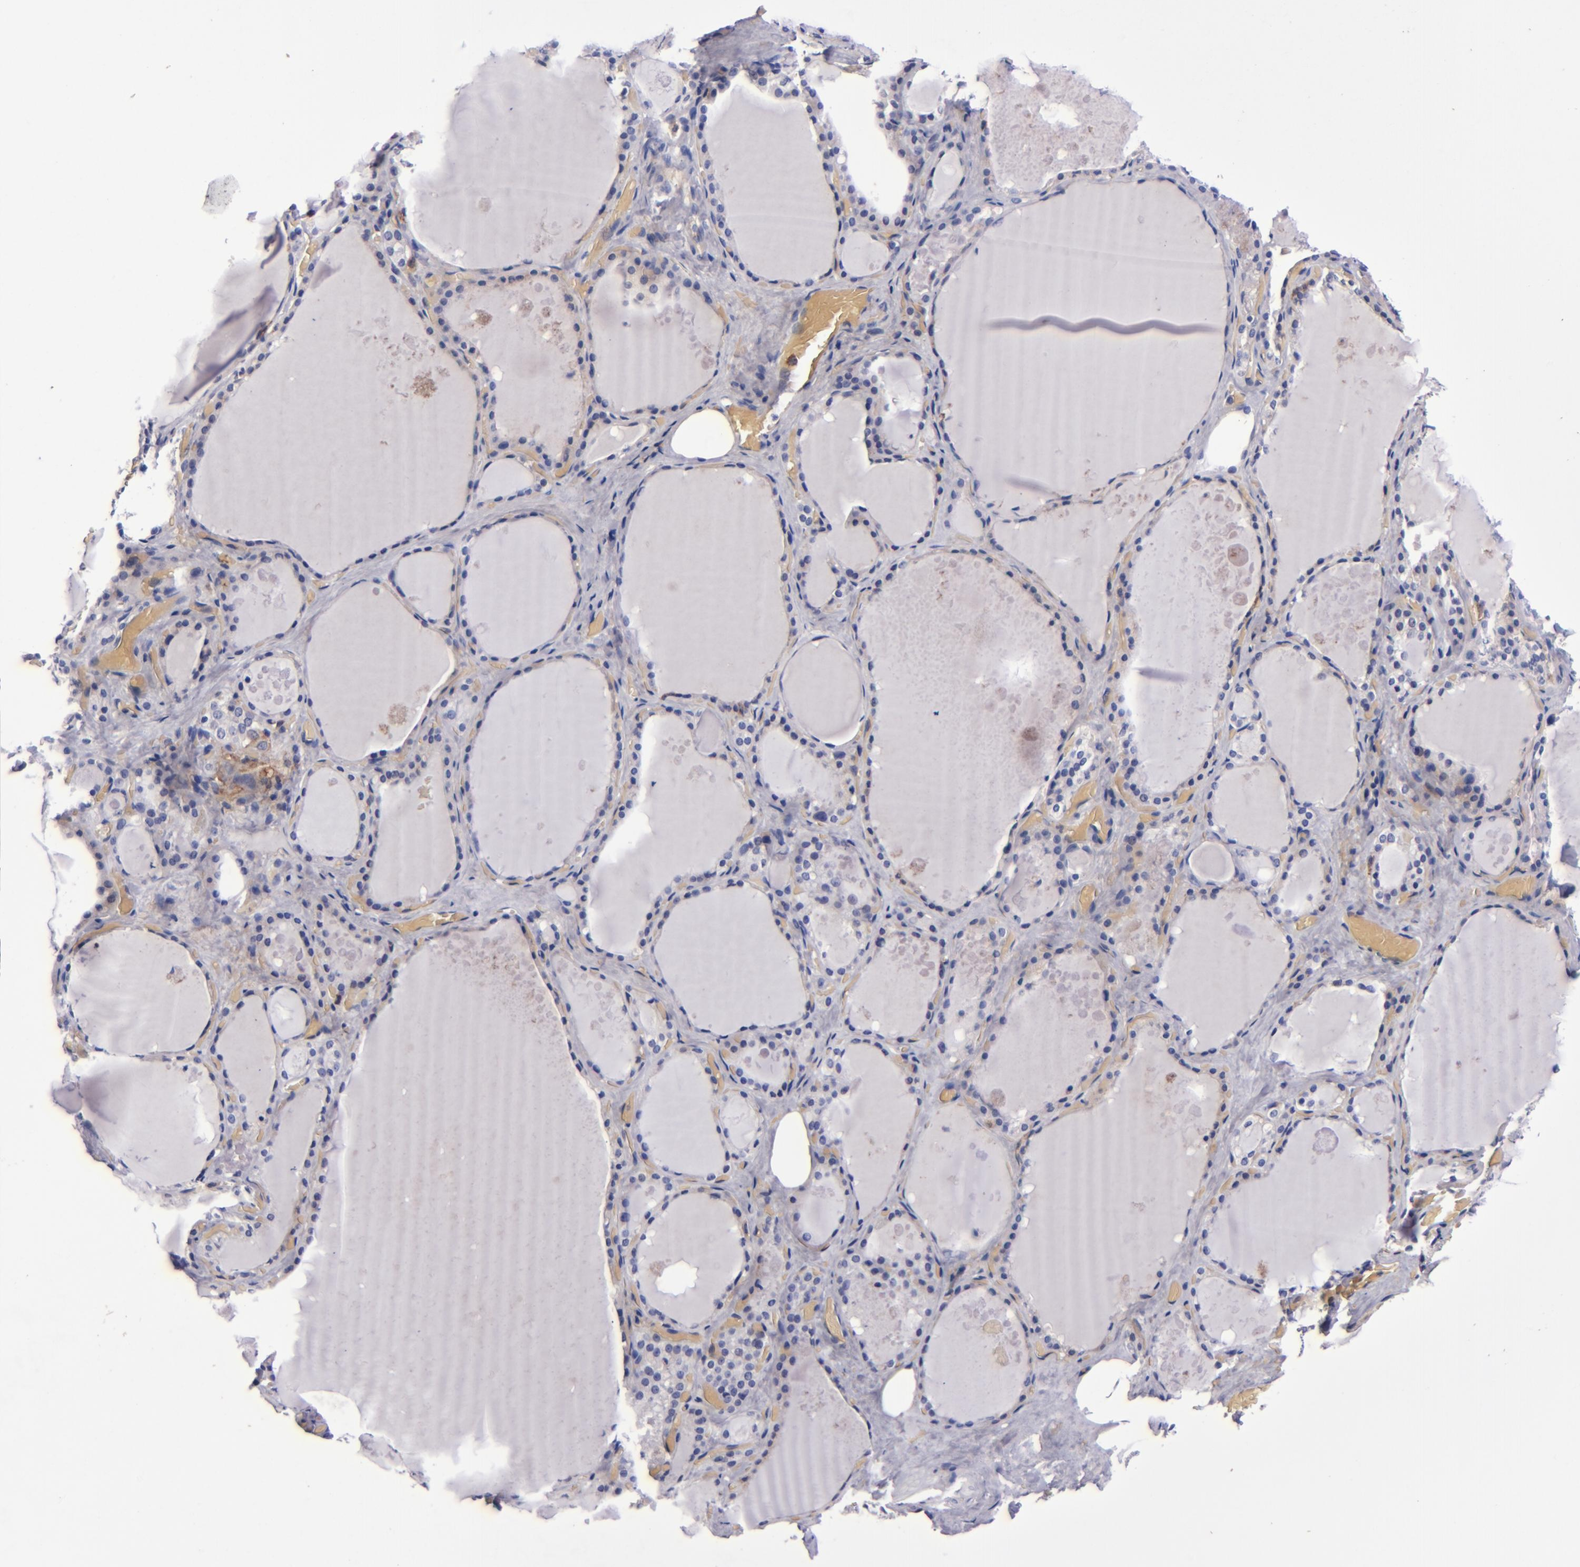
{"staining": {"intensity": "negative", "quantity": "none", "location": "none"}, "tissue": "thyroid gland", "cell_type": "Glandular cells", "image_type": "normal", "snomed": [{"axis": "morphology", "description": "Normal tissue, NOS"}, {"axis": "topography", "description": "Thyroid gland"}], "caption": "Immunohistochemistry micrograph of benign thyroid gland: human thyroid gland stained with DAB (3,3'-diaminobenzidine) reveals no significant protein expression in glandular cells.", "gene": "SIRPA", "patient": {"sex": "male", "age": 61}}